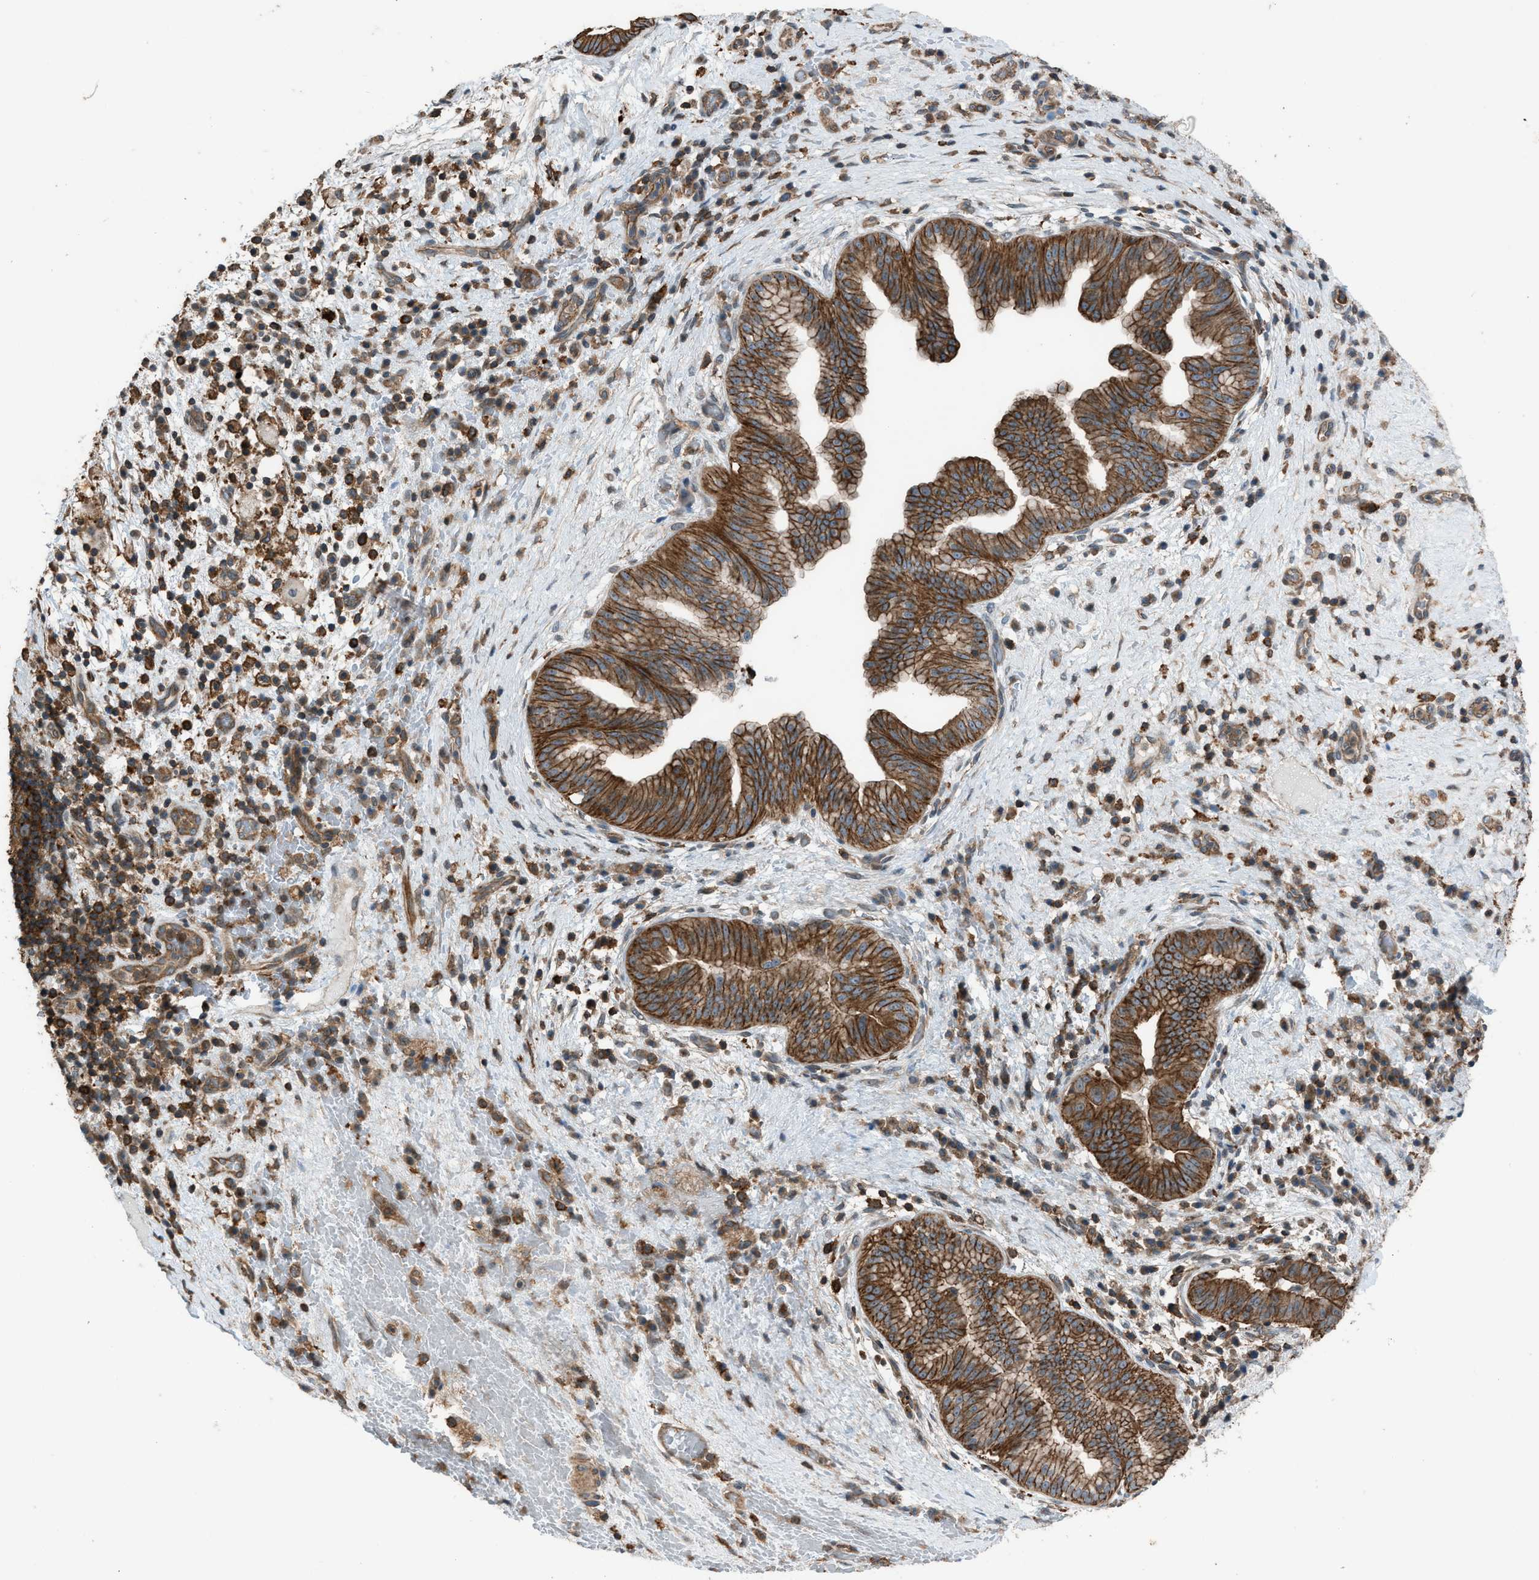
{"staining": {"intensity": "strong", "quantity": ">75%", "location": "cytoplasmic/membranous"}, "tissue": "liver cancer", "cell_type": "Tumor cells", "image_type": "cancer", "snomed": [{"axis": "morphology", "description": "Cholangiocarcinoma"}, {"axis": "topography", "description": "Liver"}], "caption": "DAB (3,3'-diaminobenzidine) immunohistochemical staining of liver cancer reveals strong cytoplasmic/membranous protein positivity in approximately >75% of tumor cells.", "gene": "DYRK1A", "patient": {"sex": "female", "age": 38}}